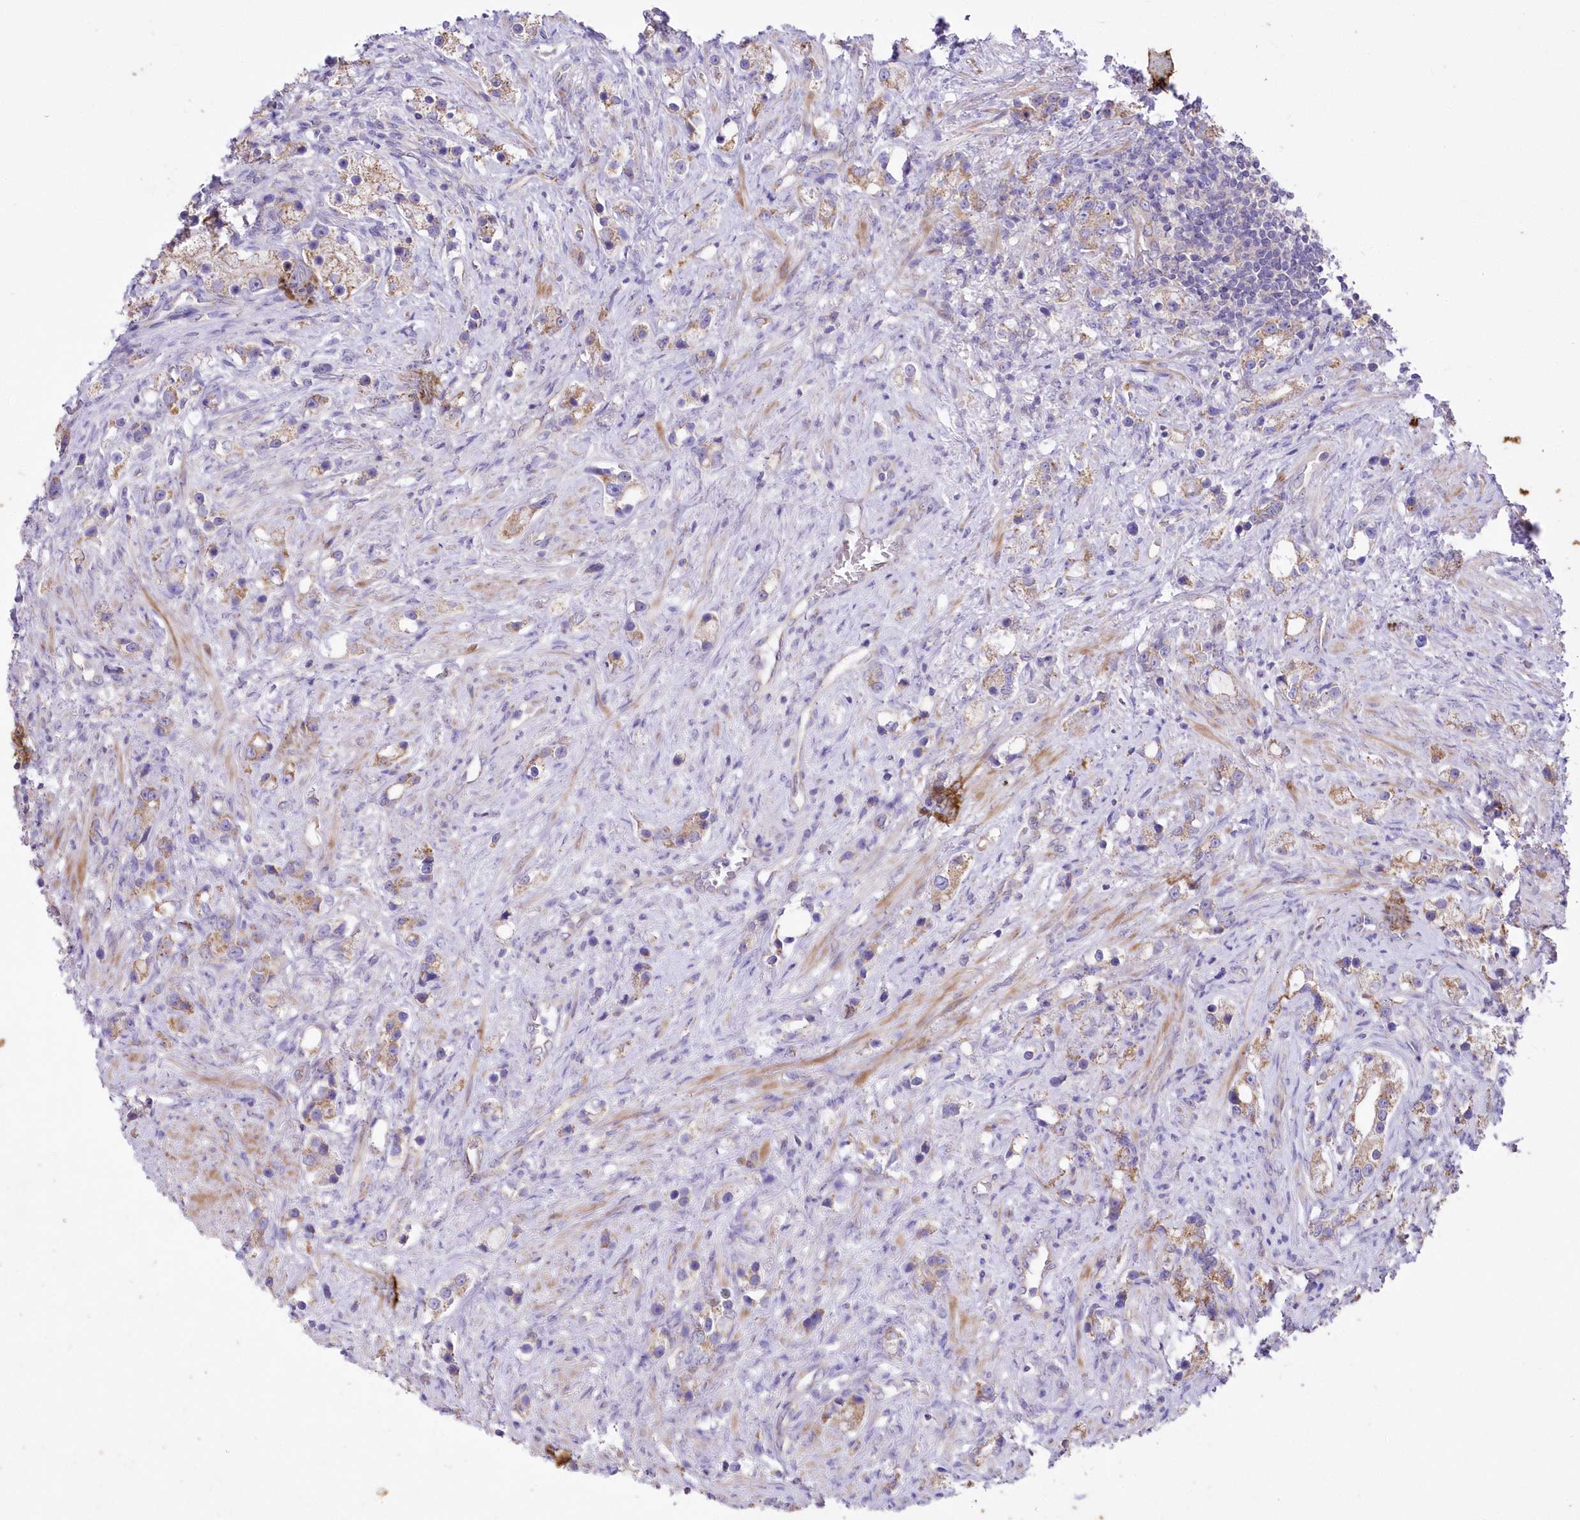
{"staining": {"intensity": "moderate", "quantity": ">75%", "location": "cytoplasmic/membranous"}, "tissue": "prostate cancer", "cell_type": "Tumor cells", "image_type": "cancer", "snomed": [{"axis": "morphology", "description": "Adenocarcinoma, High grade"}, {"axis": "topography", "description": "Prostate"}], "caption": "A histopathology image of prostate adenocarcinoma (high-grade) stained for a protein shows moderate cytoplasmic/membranous brown staining in tumor cells.", "gene": "ITSN2", "patient": {"sex": "male", "age": 63}}